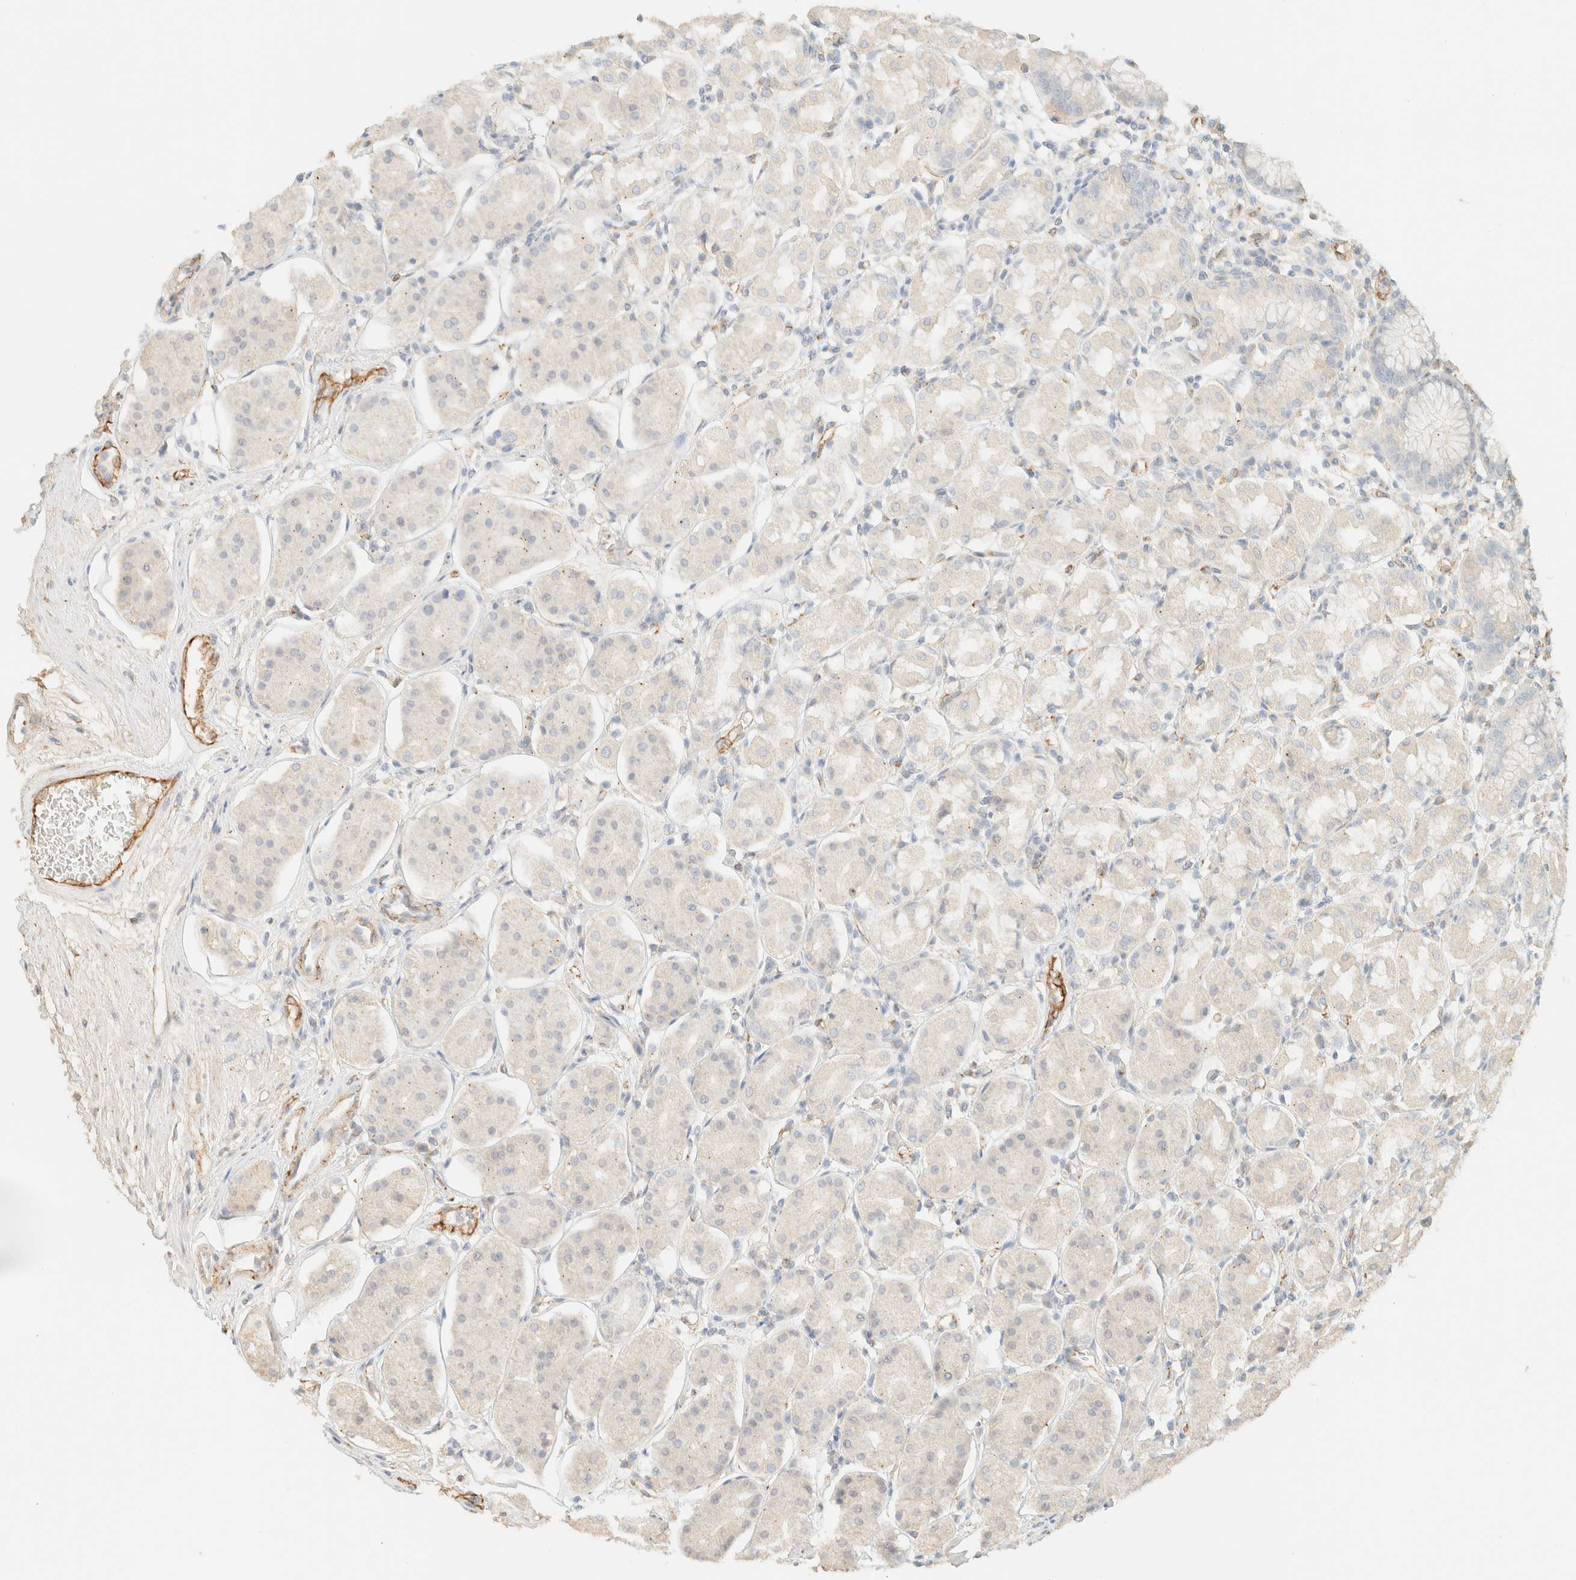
{"staining": {"intensity": "negative", "quantity": "none", "location": "none"}, "tissue": "stomach", "cell_type": "Glandular cells", "image_type": "normal", "snomed": [{"axis": "morphology", "description": "Normal tissue, NOS"}, {"axis": "topography", "description": "Stomach"}, {"axis": "topography", "description": "Stomach, lower"}], "caption": "DAB immunohistochemical staining of normal stomach demonstrates no significant positivity in glandular cells. (Immunohistochemistry, brightfield microscopy, high magnification).", "gene": "SPARCL1", "patient": {"sex": "female", "age": 56}}